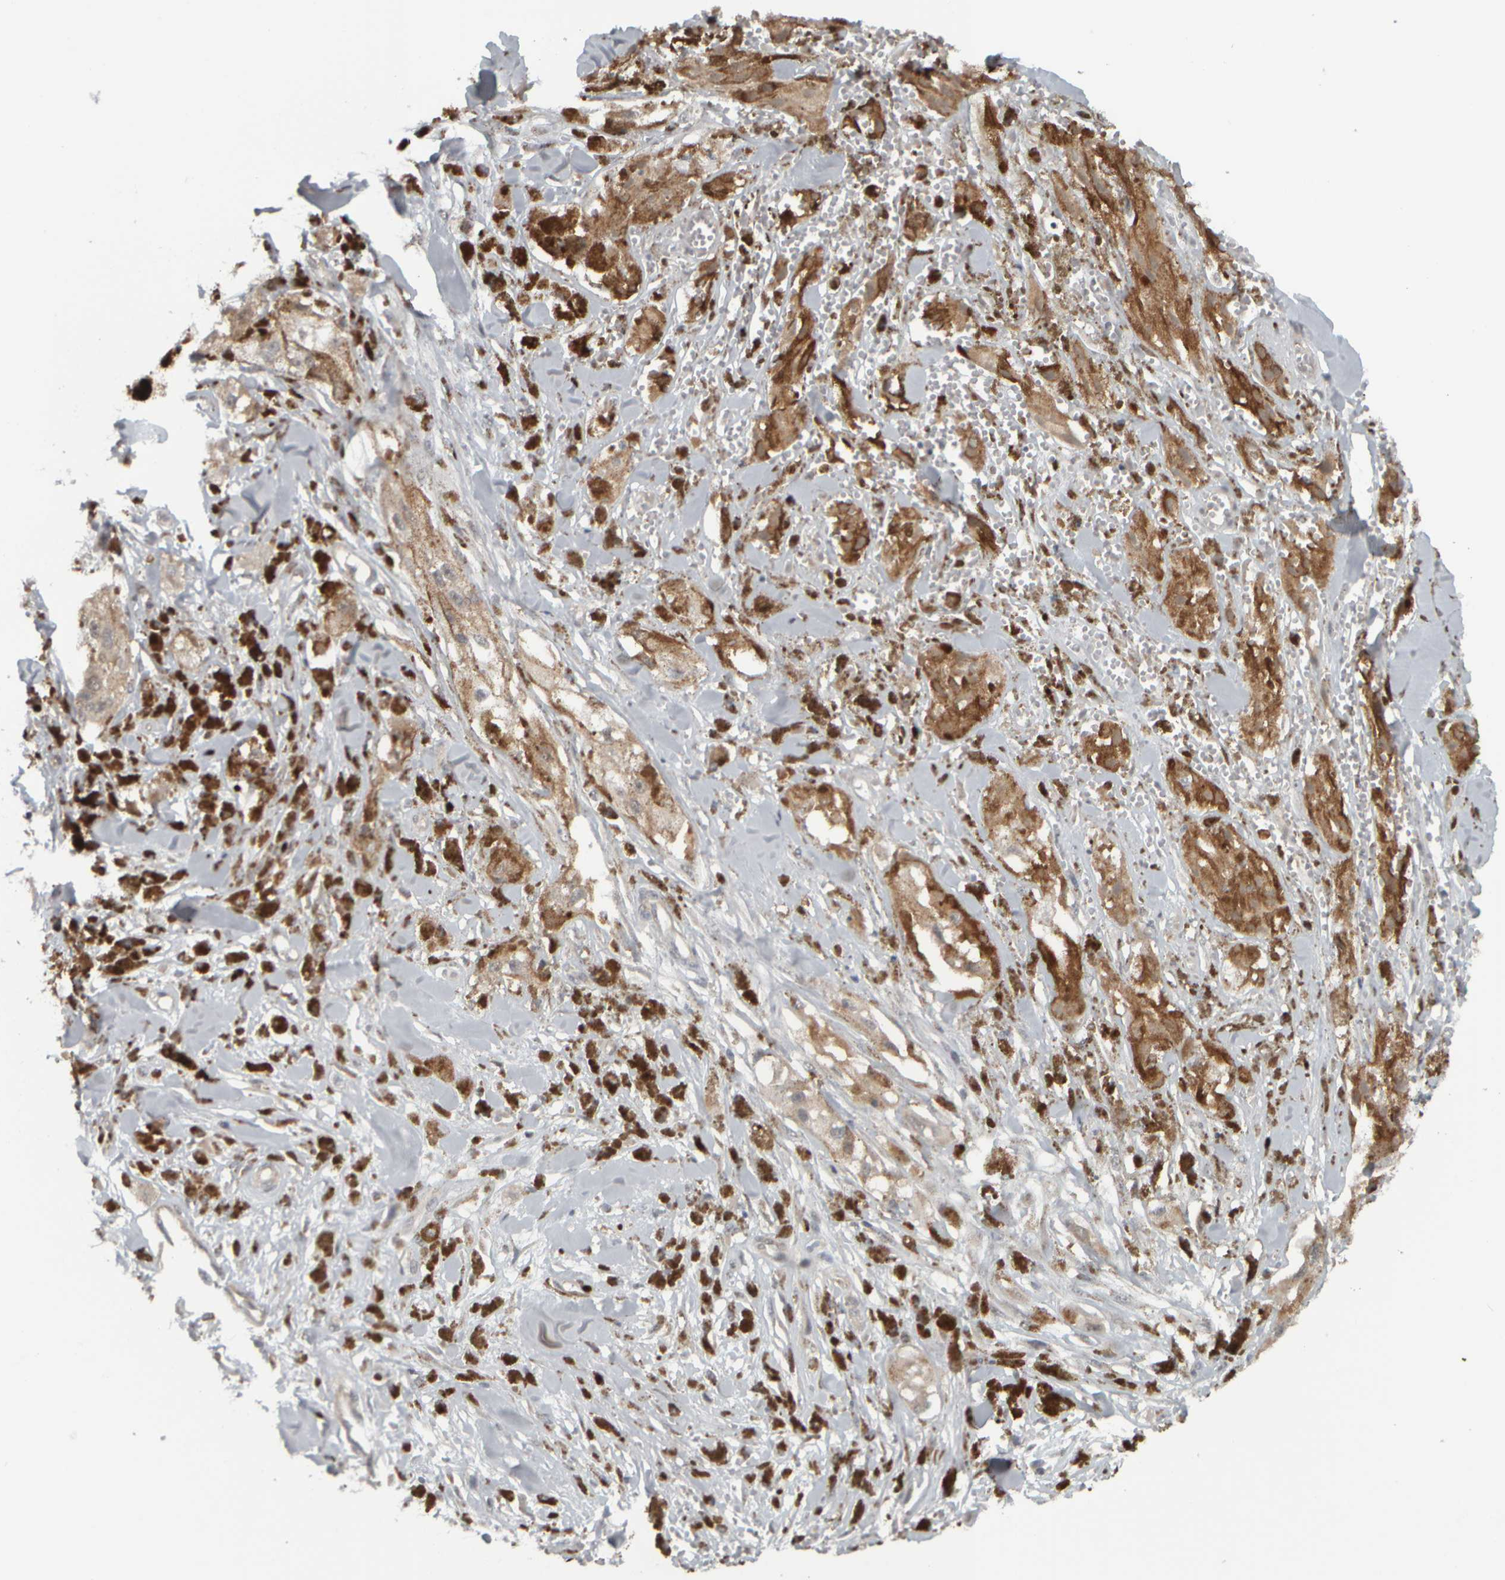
{"staining": {"intensity": "moderate", "quantity": ">75%", "location": "cytoplasmic/membranous"}, "tissue": "melanoma", "cell_type": "Tumor cells", "image_type": "cancer", "snomed": [{"axis": "morphology", "description": "Malignant melanoma, NOS"}, {"axis": "topography", "description": "Skin"}], "caption": "This histopathology image demonstrates immunohistochemistry staining of melanoma, with medium moderate cytoplasmic/membranous staining in about >75% of tumor cells.", "gene": "NAPG", "patient": {"sex": "male", "age": 88}}